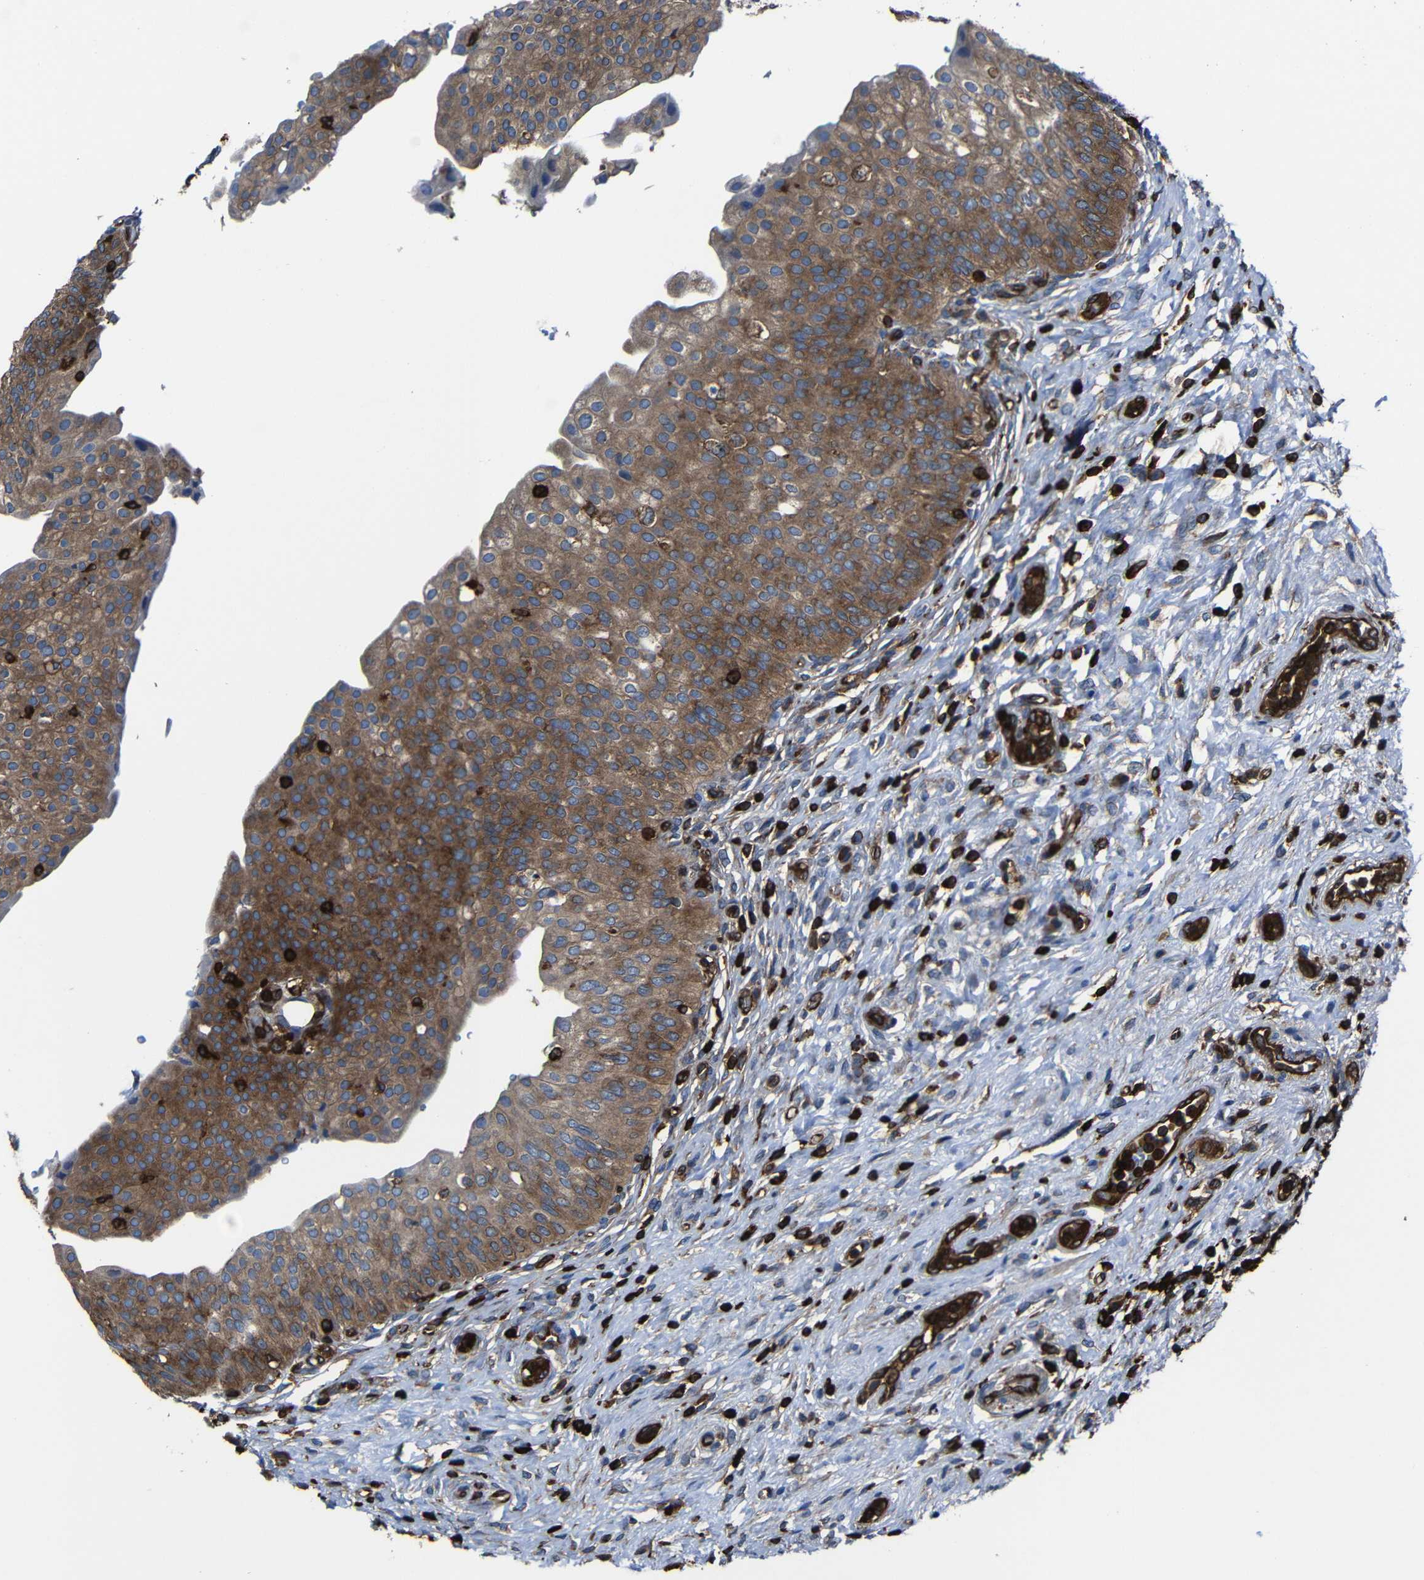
{"staining": {"intensity": "strong", "quantity": "25%-75%", "location": "cytoplasmic/membranous"}, "tissue": "urinary bladder", "cell_type": "Urothelial cells", "image_type": "normal", "snomed": [{"axis": "morphology", "description": "Normal tissue, NOS"}, {"axis": "topography", "description": "Urinary bladder"}], "caption": "Normal urinary bladder demonstrates strong cytoplasmic/membranous staining in about 25%-75% of urothelial cells The protein of interest is shown in brown color, while the nuclei are stained blue..", "gene": "ARHGEF1", "patient": {"sex": "male", "age": 46}}